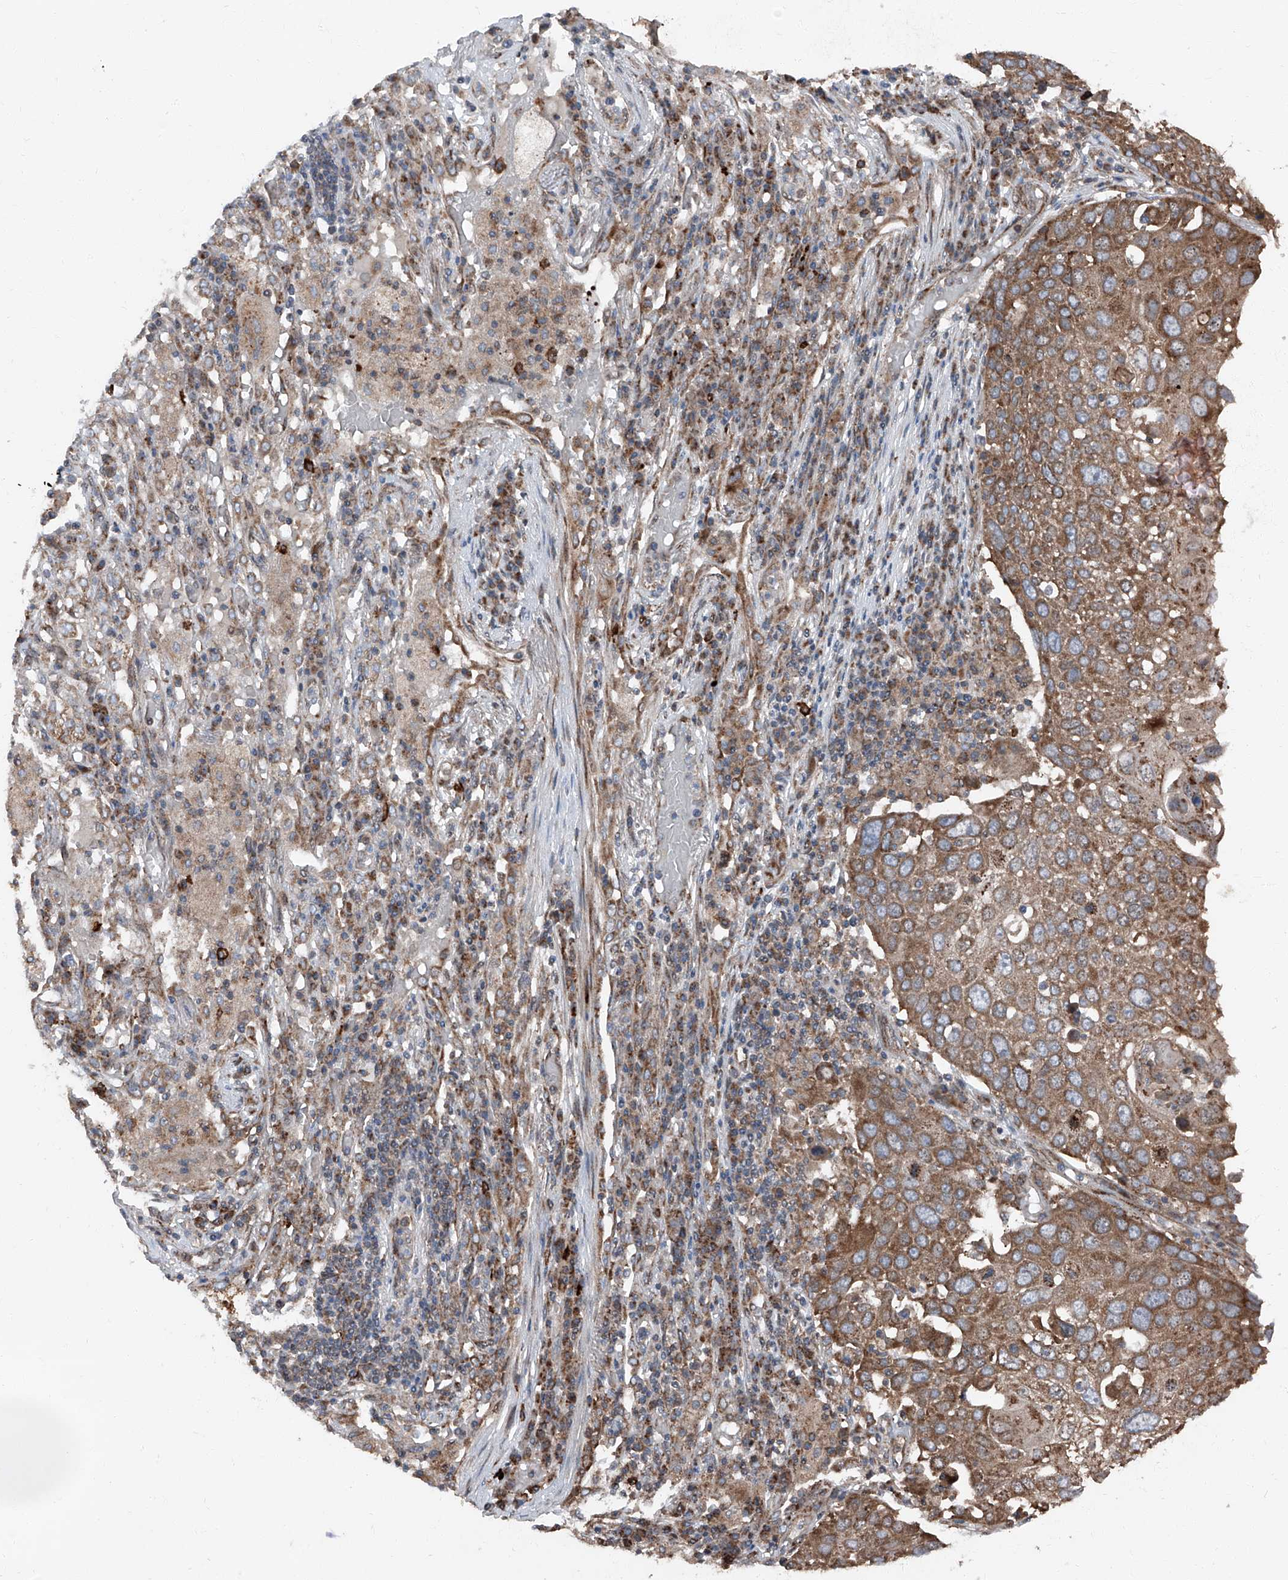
{"staining": {"intensity": "moderate", "quantity": ">75%", "location": "cytoplasmic/membranous"}, "tissue": "lung cancer", "cell_type": "Tumor cells", "image_type": "cancer", "snomed": [{"axis": "morphology", "description": "Squamous cell carcinoma, NOS"}, {"axis": "topography", "description": "Lung"}], "caption": "Immunohistochemistry of human squamous cell carcinoma (lung) reveals medium levels of moderate cytoplasmic/membranous expression in approximately >75% of tumor cells.", "gene": "LIMK1", "patient": {"sex": "male", "age": 65}}